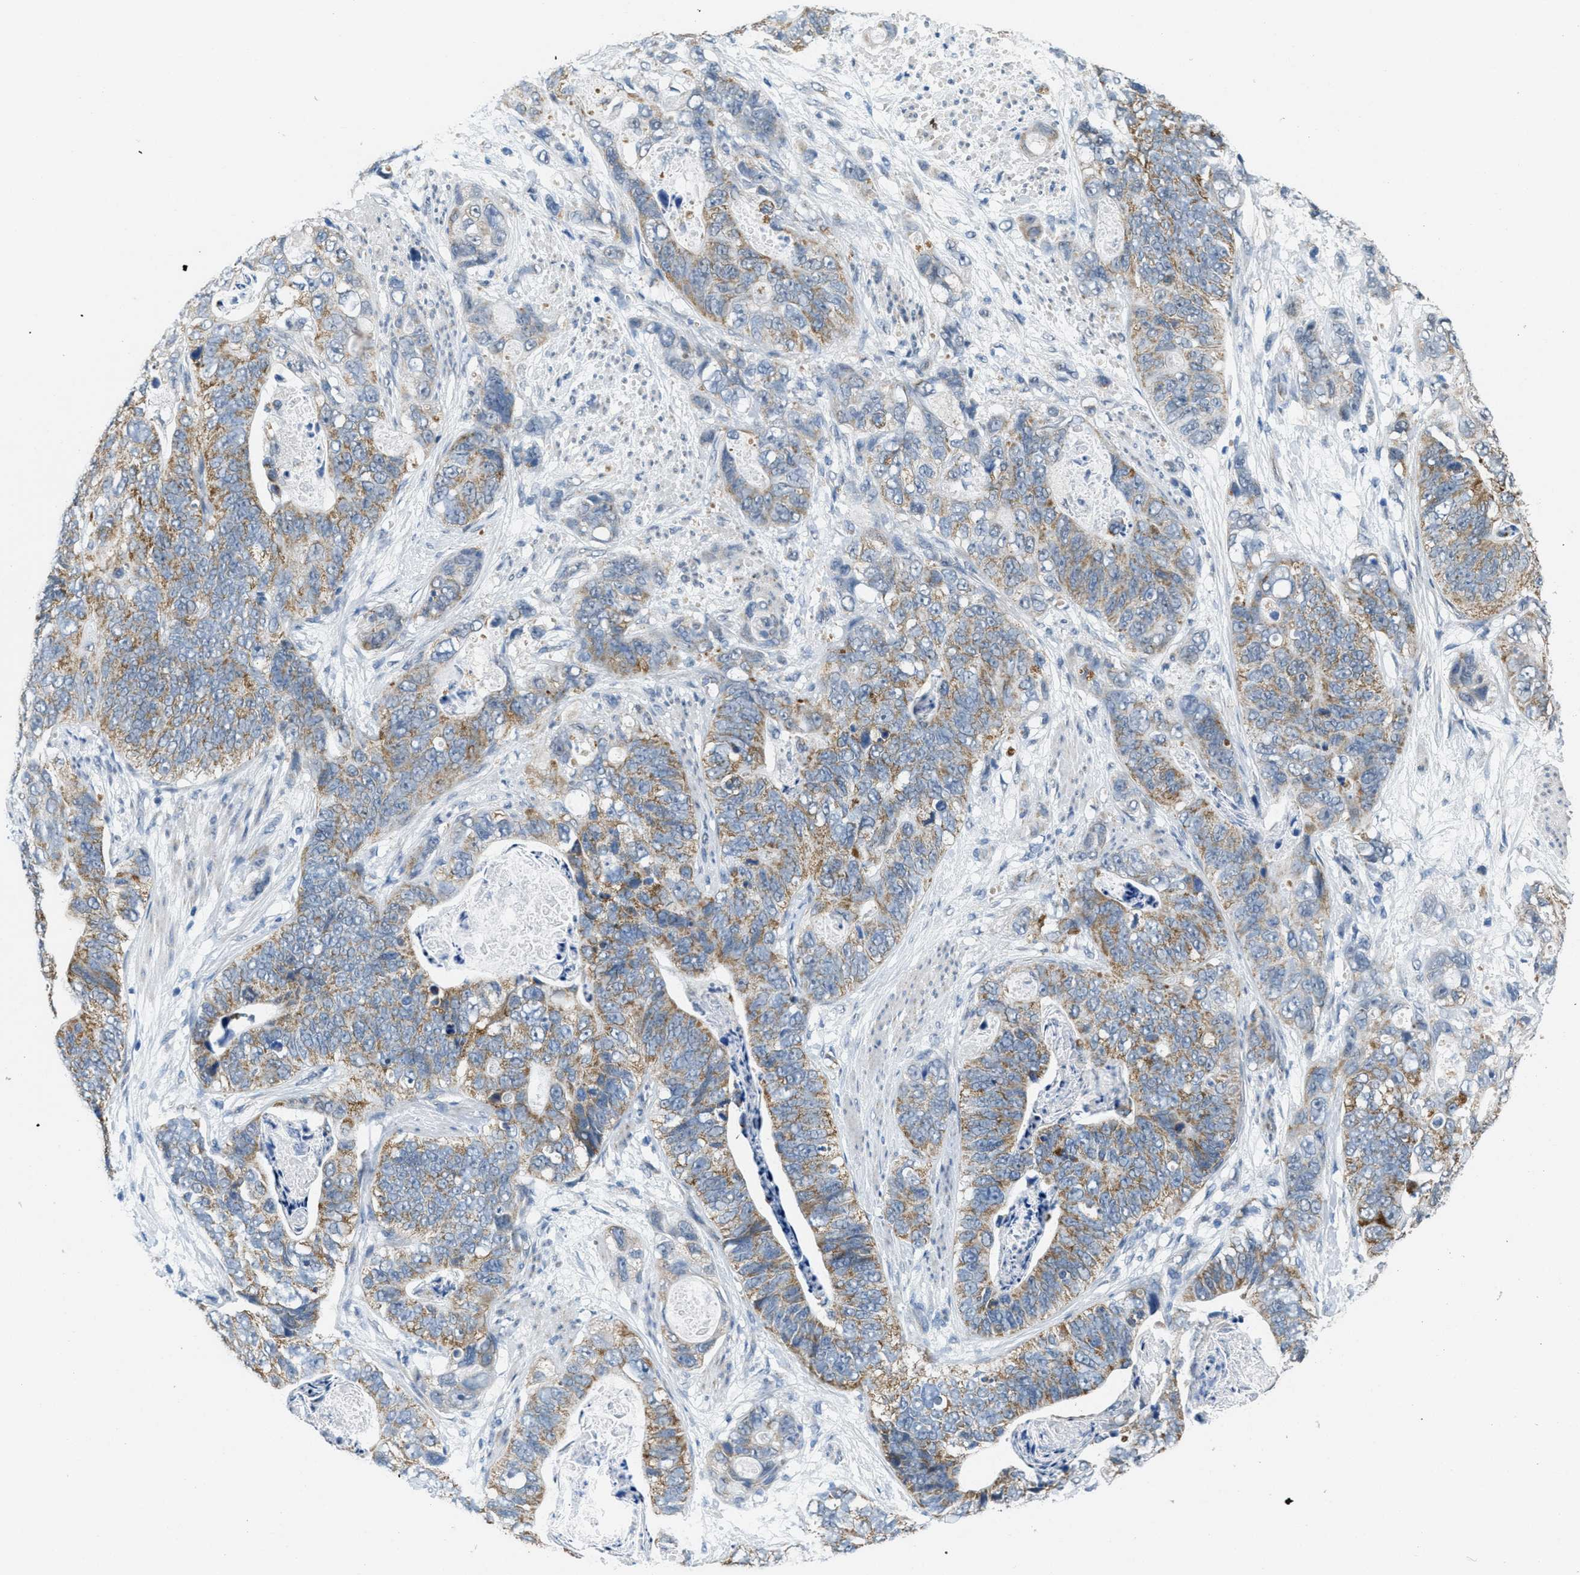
{"staining": {"intensity": "moderate", "quantity": ">75%", "location": "cytoplasmic/membranous"}, "tissue": "stomach cancer", "cell_type": "Tumor cells", "image_type": "cancer", "snomed": [{"axis": "morphology", "description": "Adenocarcinoma, NOS"}, {"axis": "topography", "description": "Stomach"}], "caption": "Immunohistochemical staining of human stomach cancer (adenocarcinoma) demonstrates moderate cytoplasmic/membranous protein positivity in about >75% of tumor cells. The staining was performed using DAB to visualize the protein expression in brown, while the nuclei were stained in blue with hematoxylin (Magnification: 20x).", "gene": "TOMM70", "patient": {"sex": "female", "age": 89}}